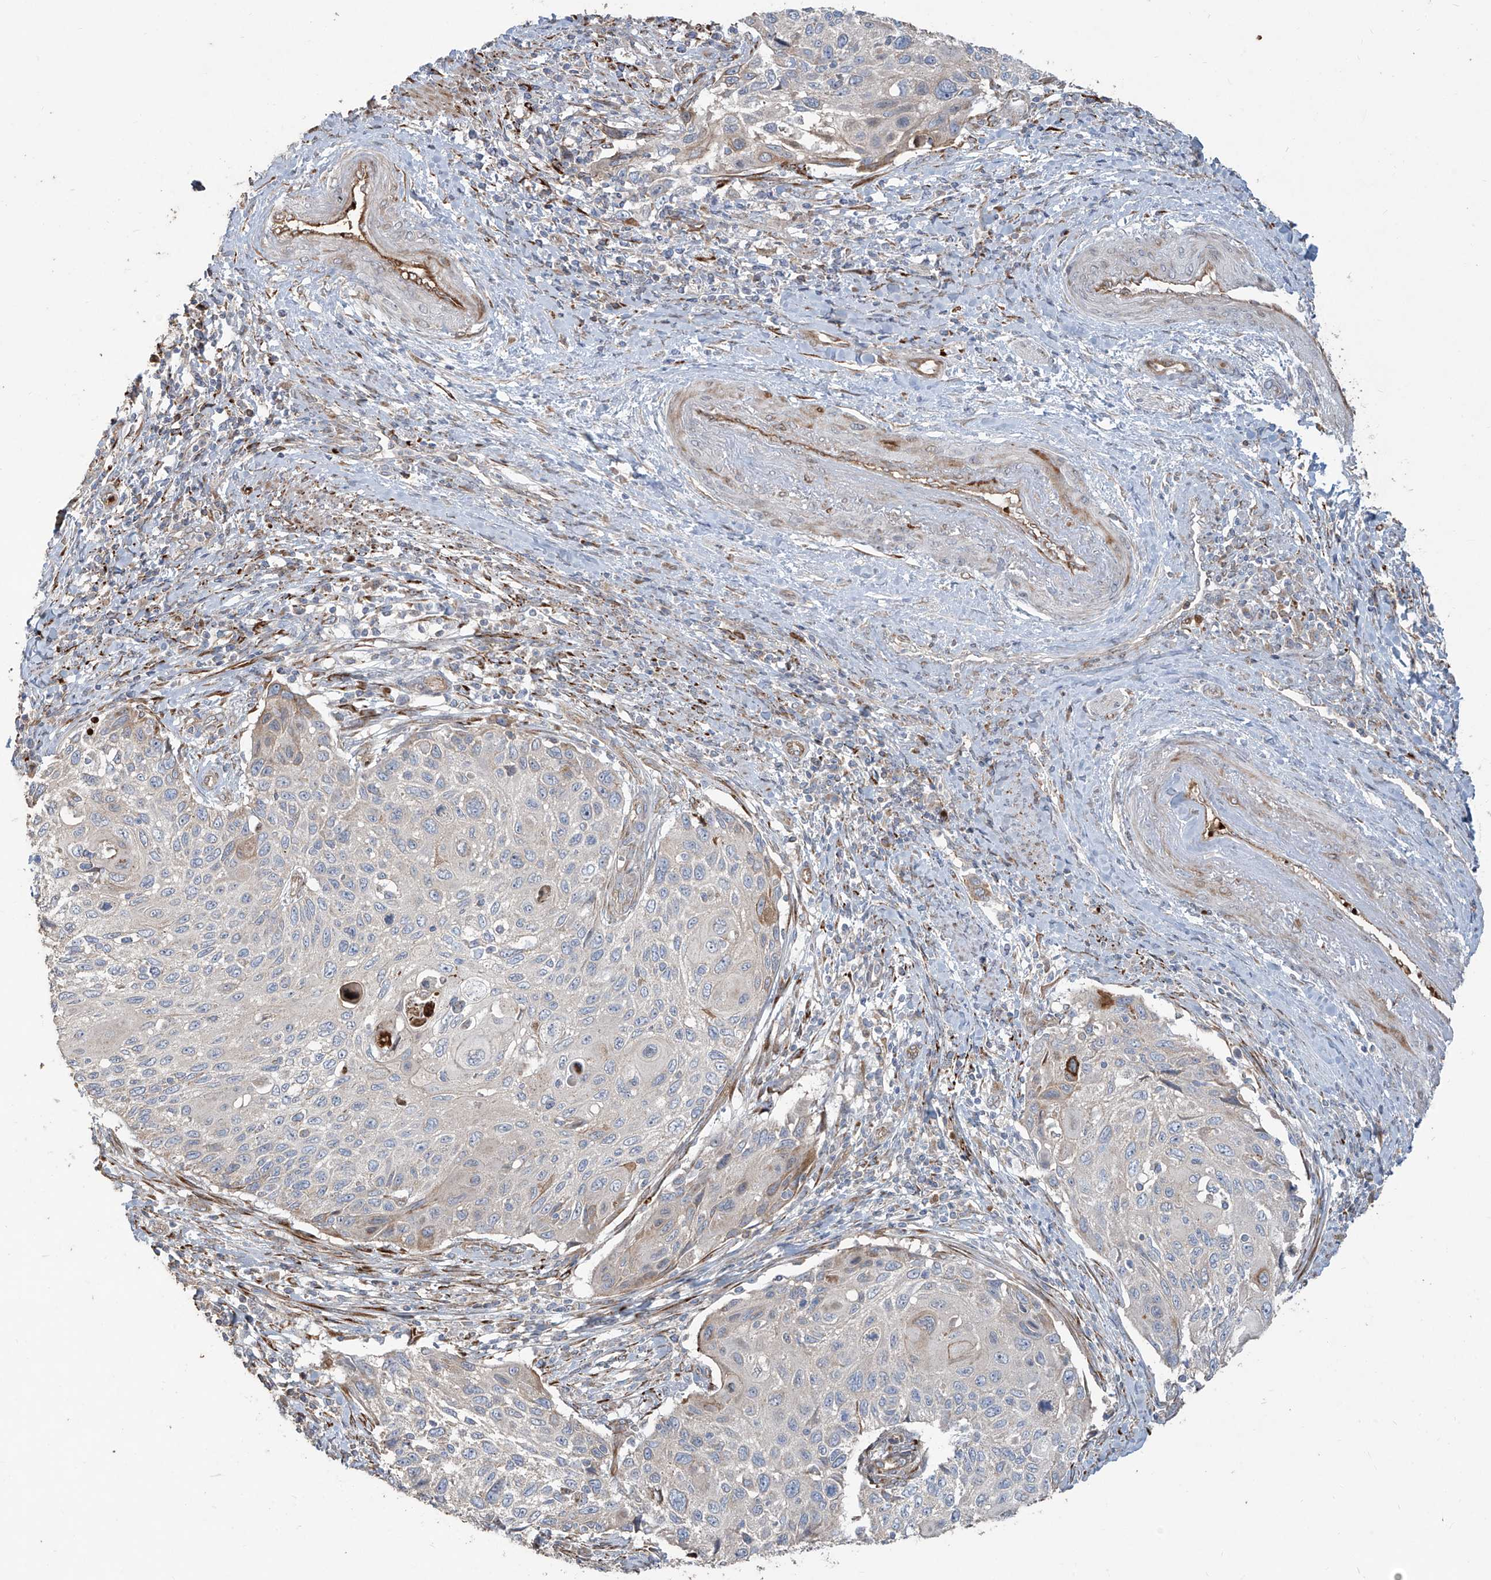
{"staining": {"intensity": "negative", "quantity": "none", "location": "none"}, "tissue": "cervical cancer", "cell_type": "Tumor cells", "image_type": "cancer", "snomed": [{"axis": "morphology", "description": "Squamous cell carcinoma, NOS"}, {"axis": "topography", "description": "Cervix"}], "caption": "A photomicrograph of squamous cell carcinoma (cervical) stained for a protein reveals no brown staining in tumor cells.", "gene": "ABTB1", "patient": {"sex": "female", "age": 70}}